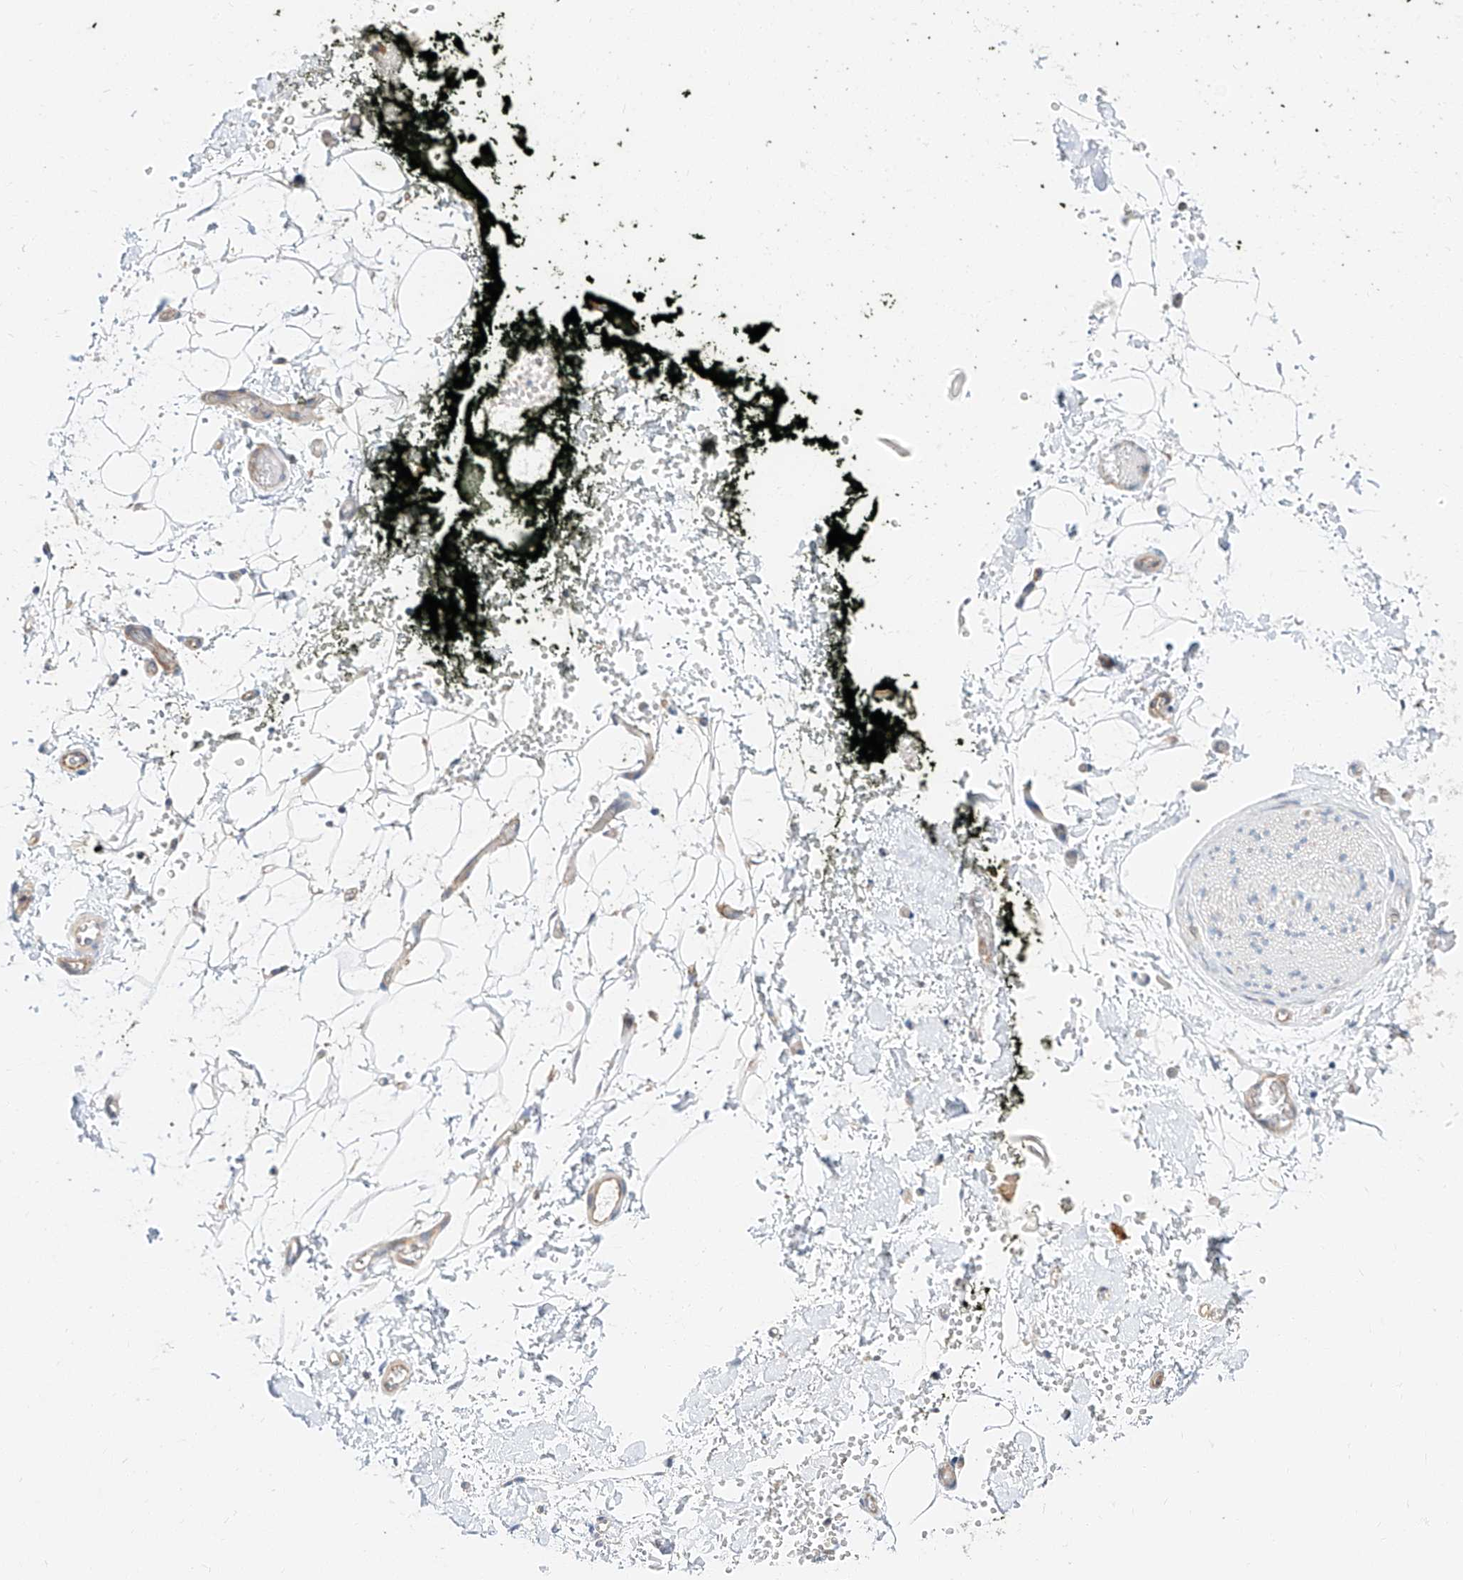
{"staining": {"intensity": "negative", "quantity": "none", "location": "none"}, "tissue": "adipose tissue", "cell_type": "Adipocytes", "image_type": "normal", "snomed": [{"axis": "morphology", "description": "Normal tissue, NOS"}, {"axis": "morphology", "description": "Adenocarcinoma, NOS"}, {"axis": "topography", "description": "Pancreas"}, {"axis": "topography", "description": "Peripheral nerve tissue"}], "caption": "This is a photomicrograph of immunohistochemistry staining of benign adipose tissue, which shows no expression in adipocytes. (DAB (3,3'-diaminobenzidine) immunohistochemistry visualized using brightfield microscopy, high magnification).", "gene": "GLMN", "patient": {"sex": "male", "age": 59}}